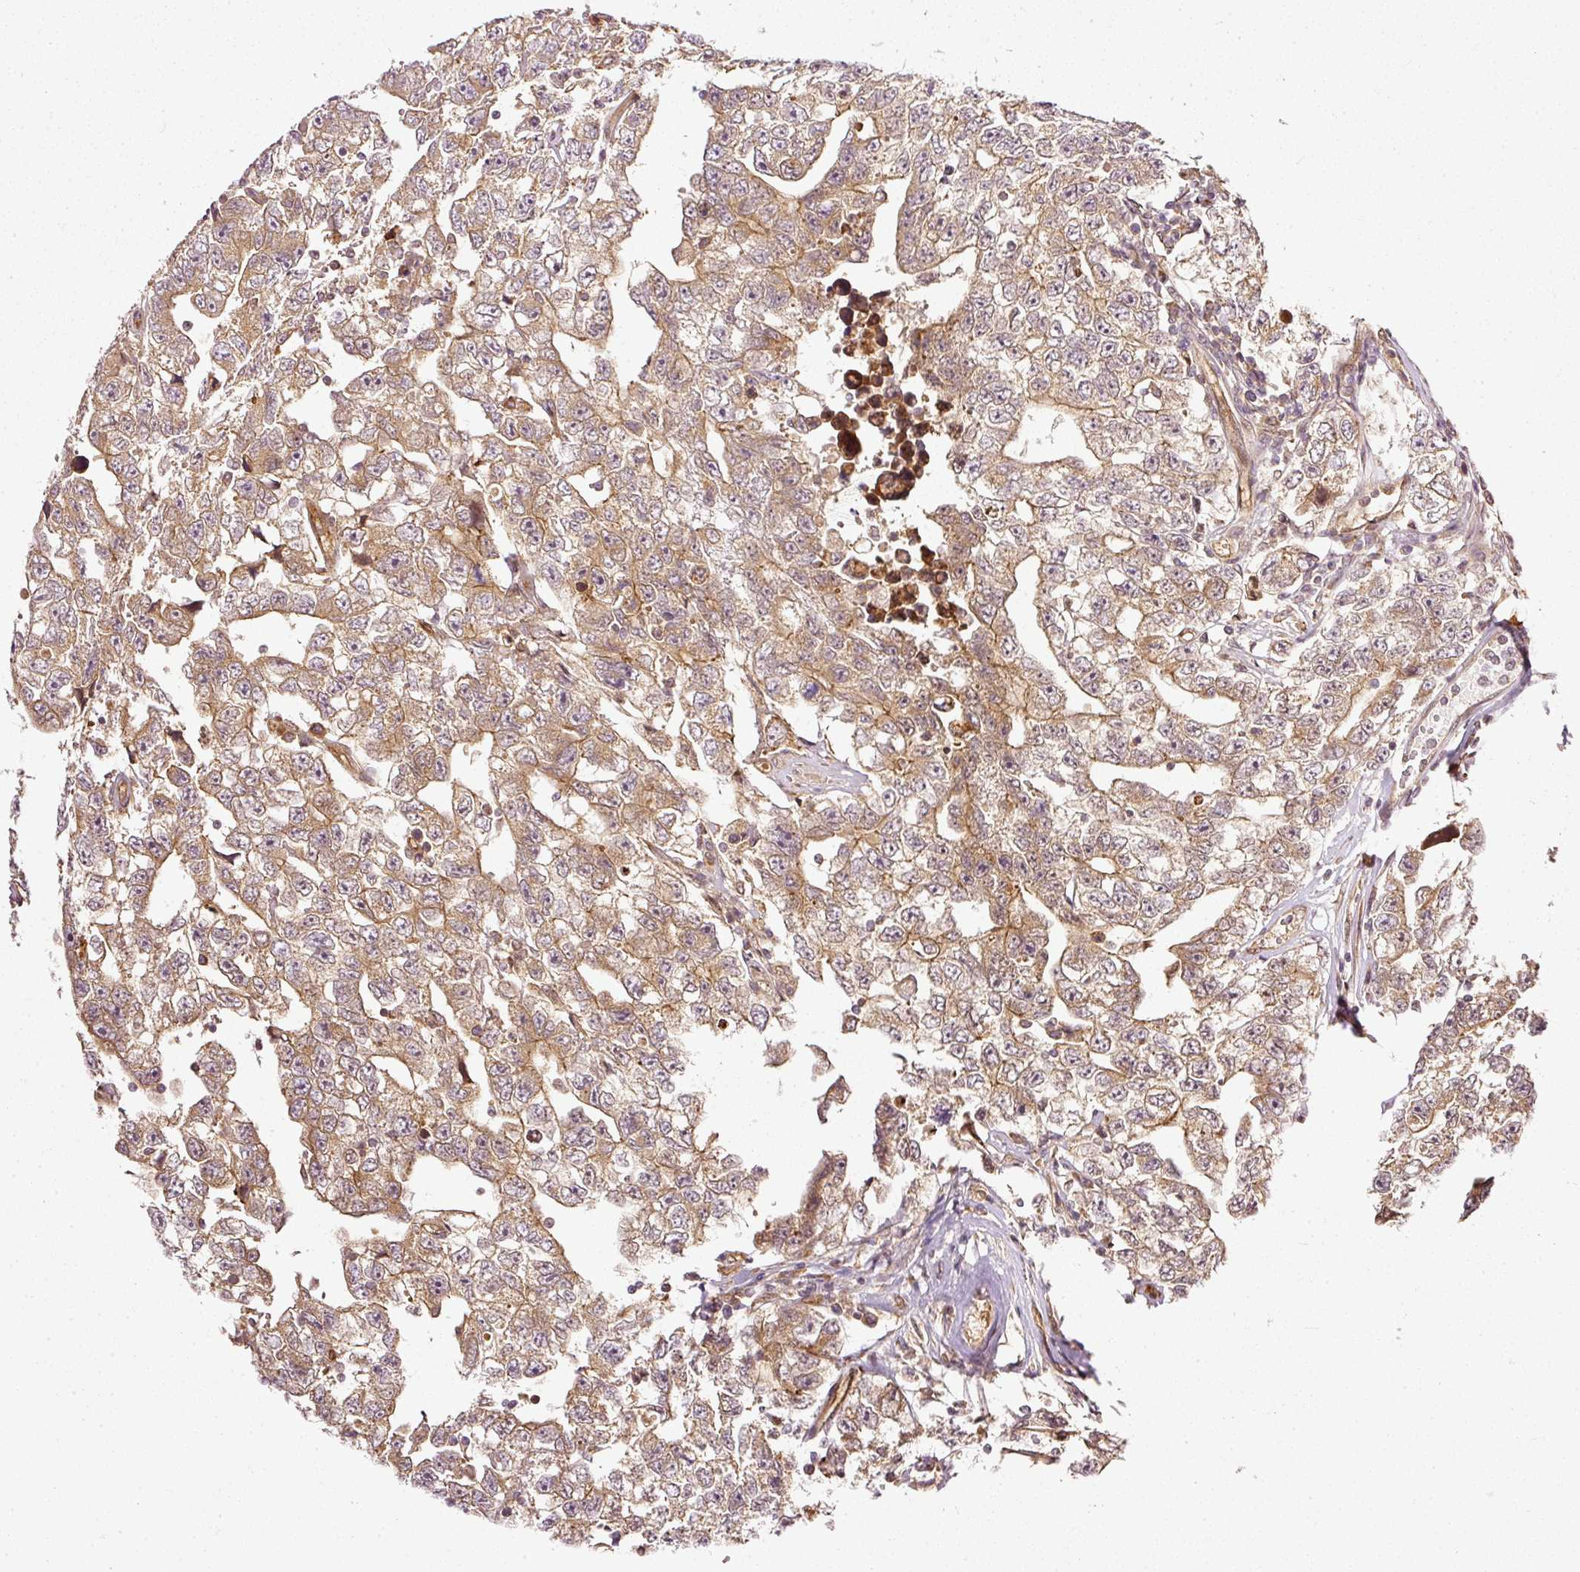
{"staining": {"intensity": "moderate", "quantity": ">75%", "location": "cytoplasmic/membranous"}, "tissue": "testis cancer", "cell_type": "Tumor cells", "image_type": "cancer", "snomed": [{"axis": "morphology", "description": "Carcinoma, Embryonal, NOS"}, {"axis": "topography", "description": "Testis"}], "caption": "Immunohistochemistry of testis cancer (embryonal carcinoma) shows medium levels of moderate cytoplasmic/membranous expression in about >75% of tumor cells.", "gene": "MIF4GD", "patient": {"sex": "male", "age": 22}}